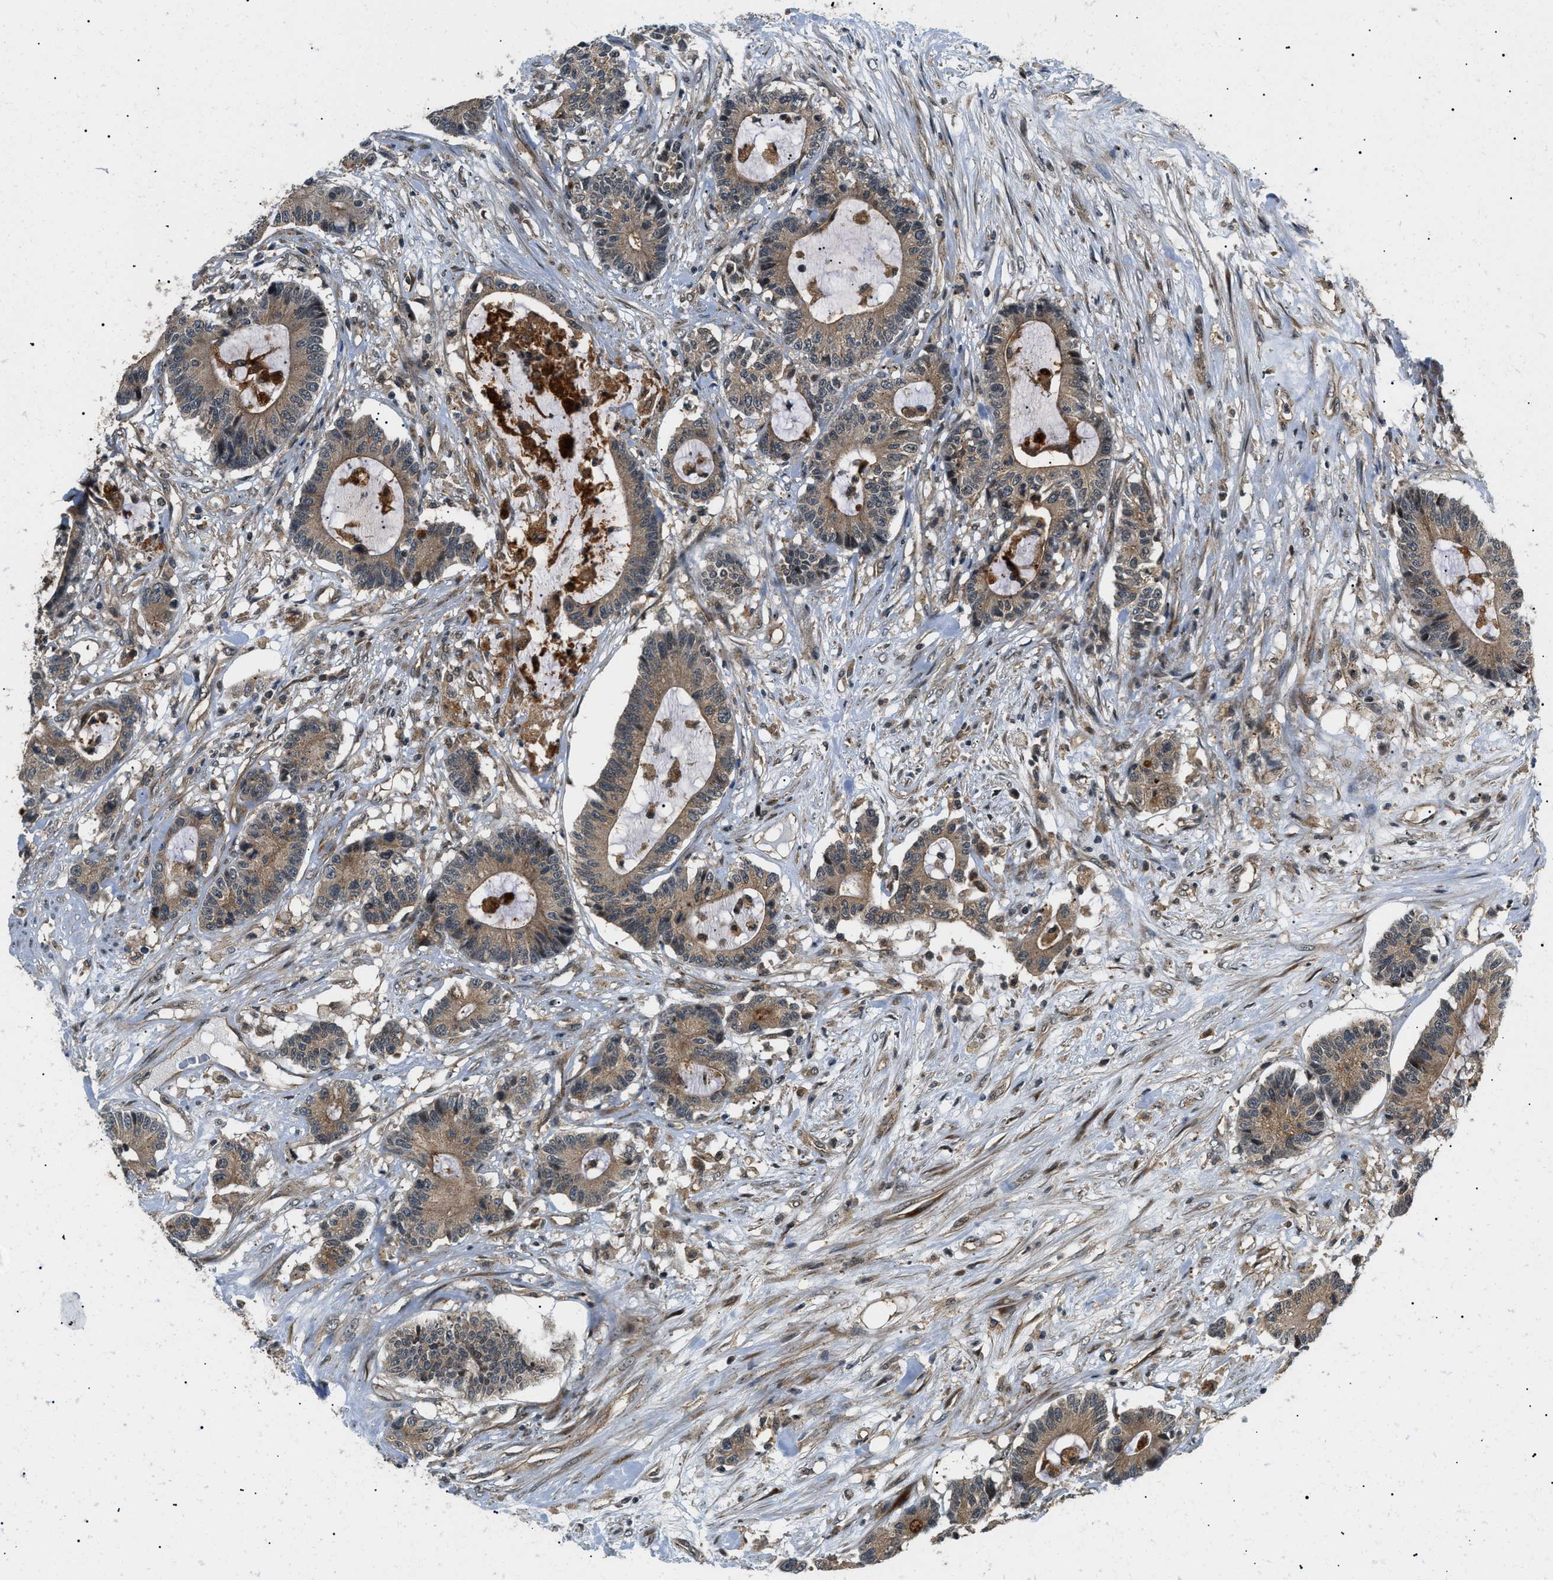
{"staining": {"intensity": "moderate", "quantity": ">75%", "location": "cytoplasmic/membranous"}, "tissue": "colorectal cancer", "cell_type": "Tumor cells", "image_type": "cancer", "snomed": [{"axis": "morphology", "description": "Adenocarcinoma, NOS"}, {"axis": "topography", "description": "Colon"}], "caption": "IHC photomicrograph of colorectal cancer (adenocarcinoma) stained for a protein (brown), which shows medium levels of moderate cytoplasmic/membranous positivity in approximately >75% of tumor cells.", "gene": "ATP6AP1", "patient": {"sex": "female", "age": 84}}